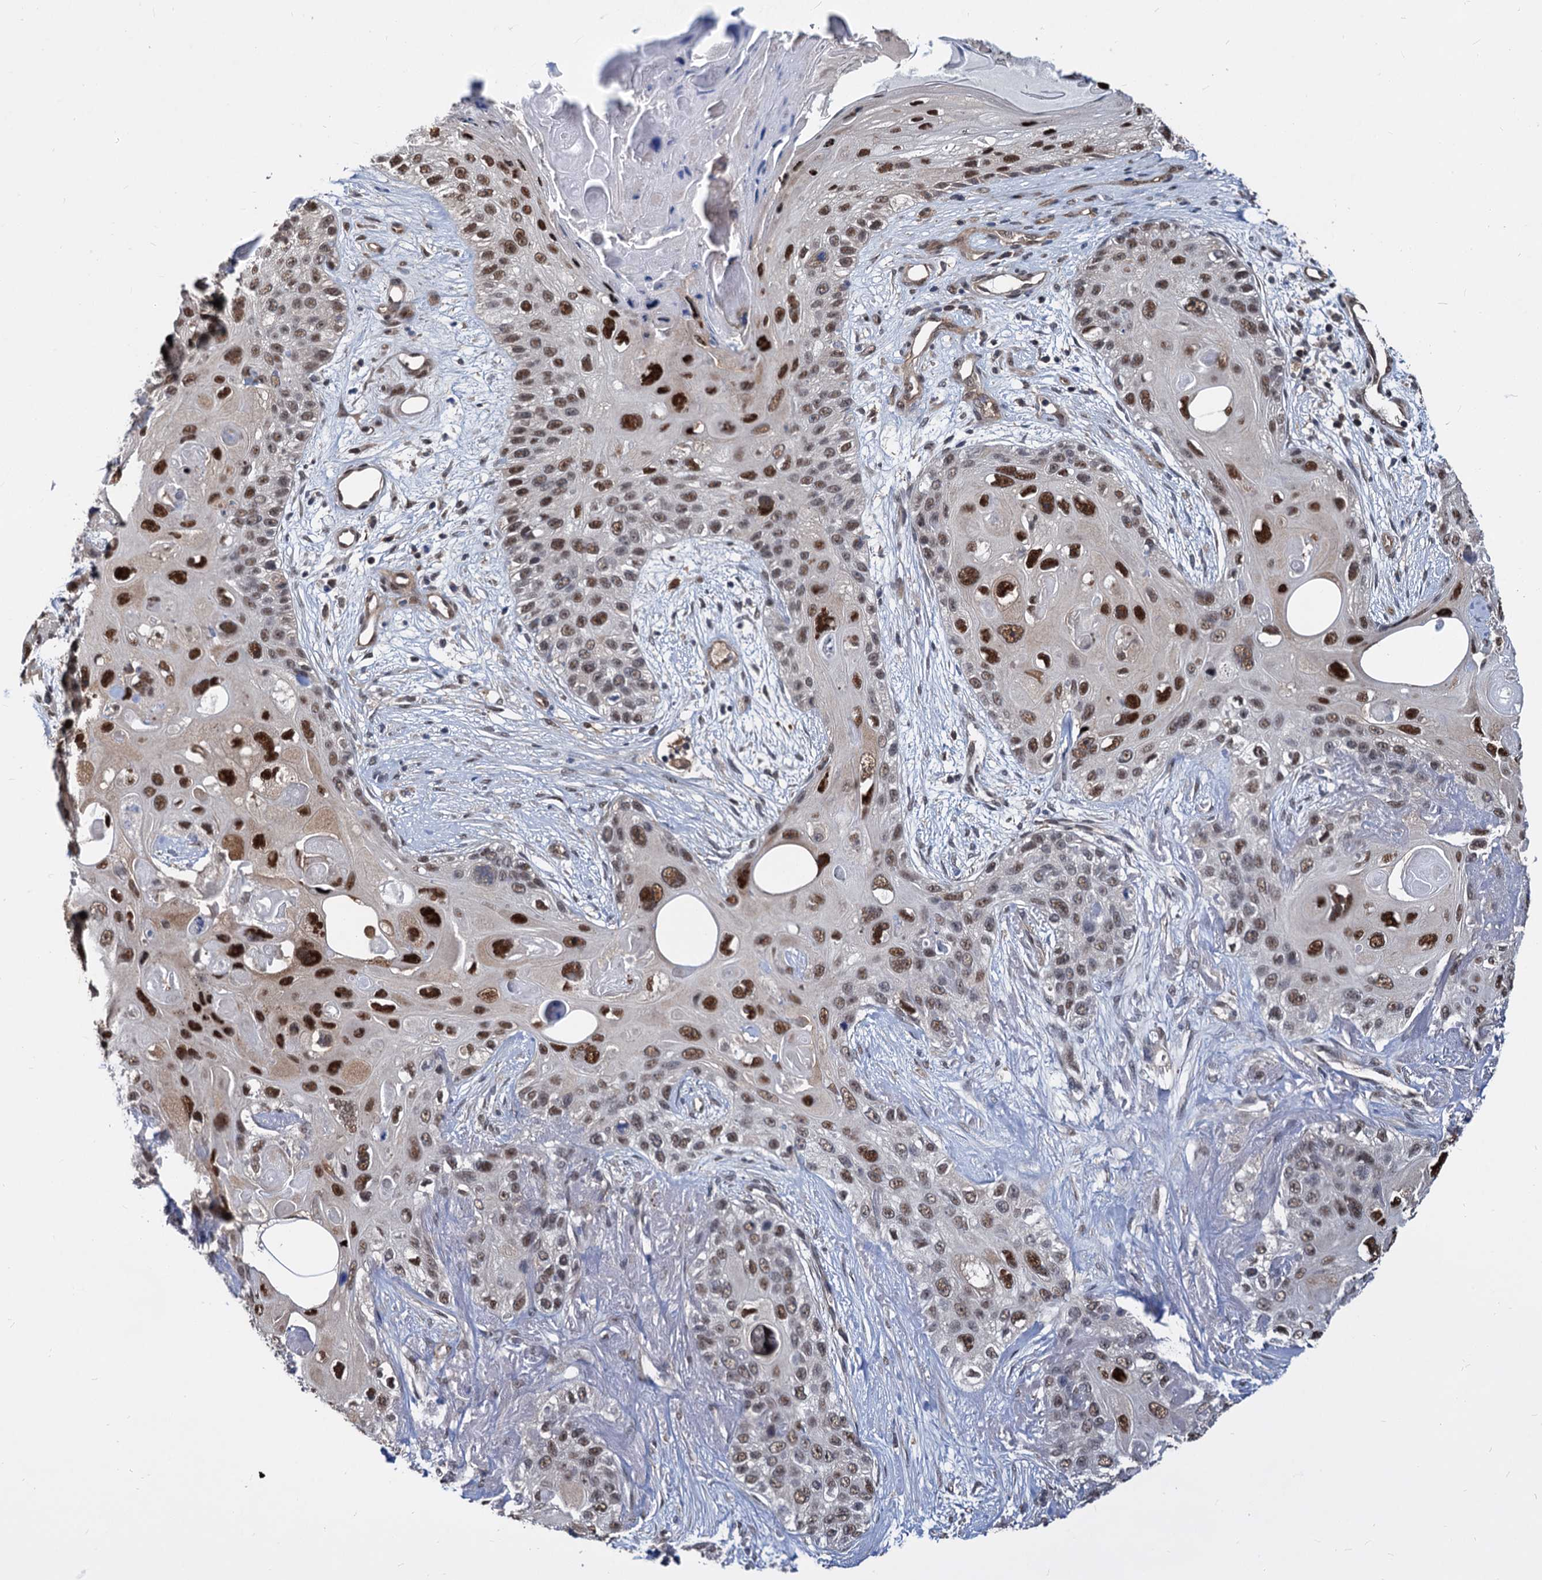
{"staining": {"intensity": "strong", "quantity": ">75%", "location": "nuclear"}, "tissue": "skin cancer", "cell_type": "Tumor cells", "image_type": "cancer", "snomed": [{"axis": "morphology", "description": "Normal tissue, NOS"}, {"axis": "morphology", "description": "Squamous cell carcinoma, NOS"}, {"axis": "topography", "description": "Skin"}], "caption": "Immunohistochemical staining of squamous cell carcinoma (skin) shows high levels of strong nuclear positivity in about >75% of tumor cells.", "gene": "PSMD4", "patient": {"sex": "male", "age": 72}}